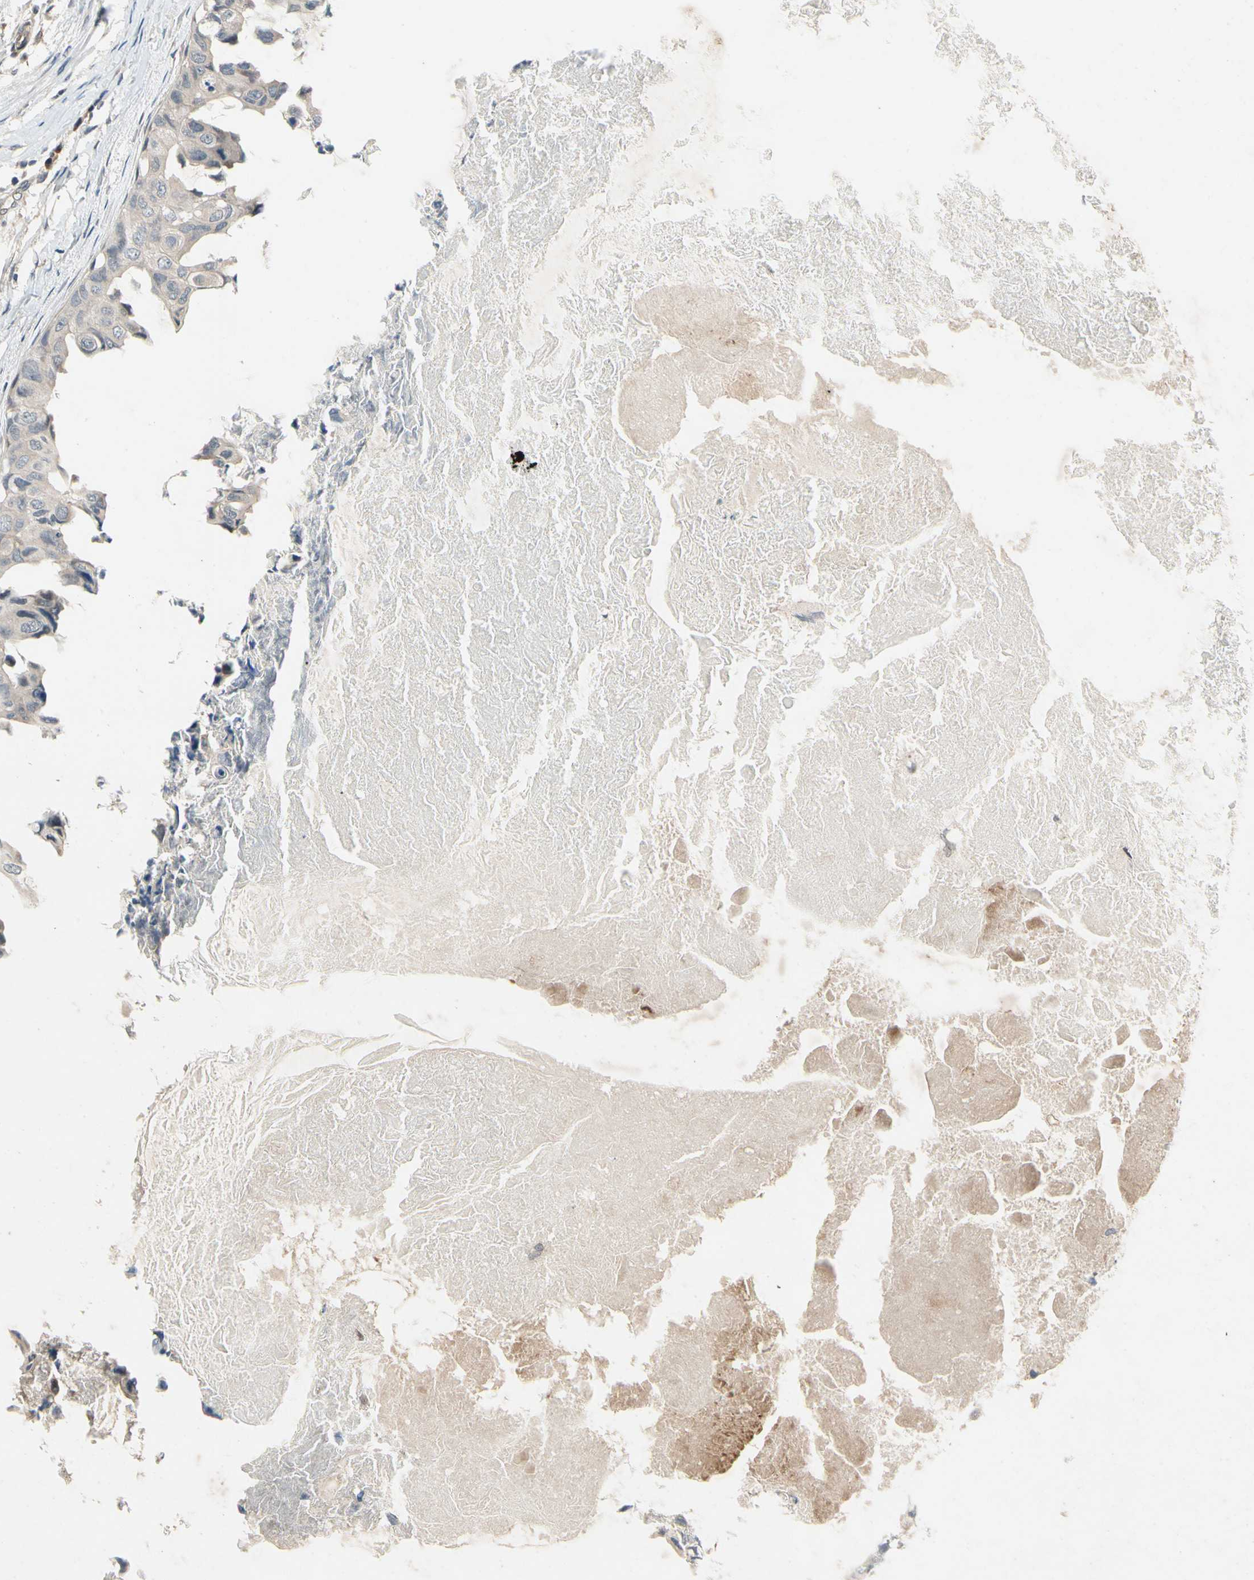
{"staining": {"intensity": "weak", "quantity": ">75%", "location": "cytoplasmic/membranous"}, "tissue": "breast cancer", "cell_type": "Tumor cells", "image_type": "cancer", "snomed": [{"axis": "morphology", "description": "Duct carcinoma"}, {"axis": "topography", "description": "Breast"}], "caption": "Protein analysis of breast intraductal carcinoma tissue displays weak cytoplasmic/membranous staining in approximately >75% of tumor cells.", "gene": "DPY19L3", "patient": {"sex": "female", "age": 40}}